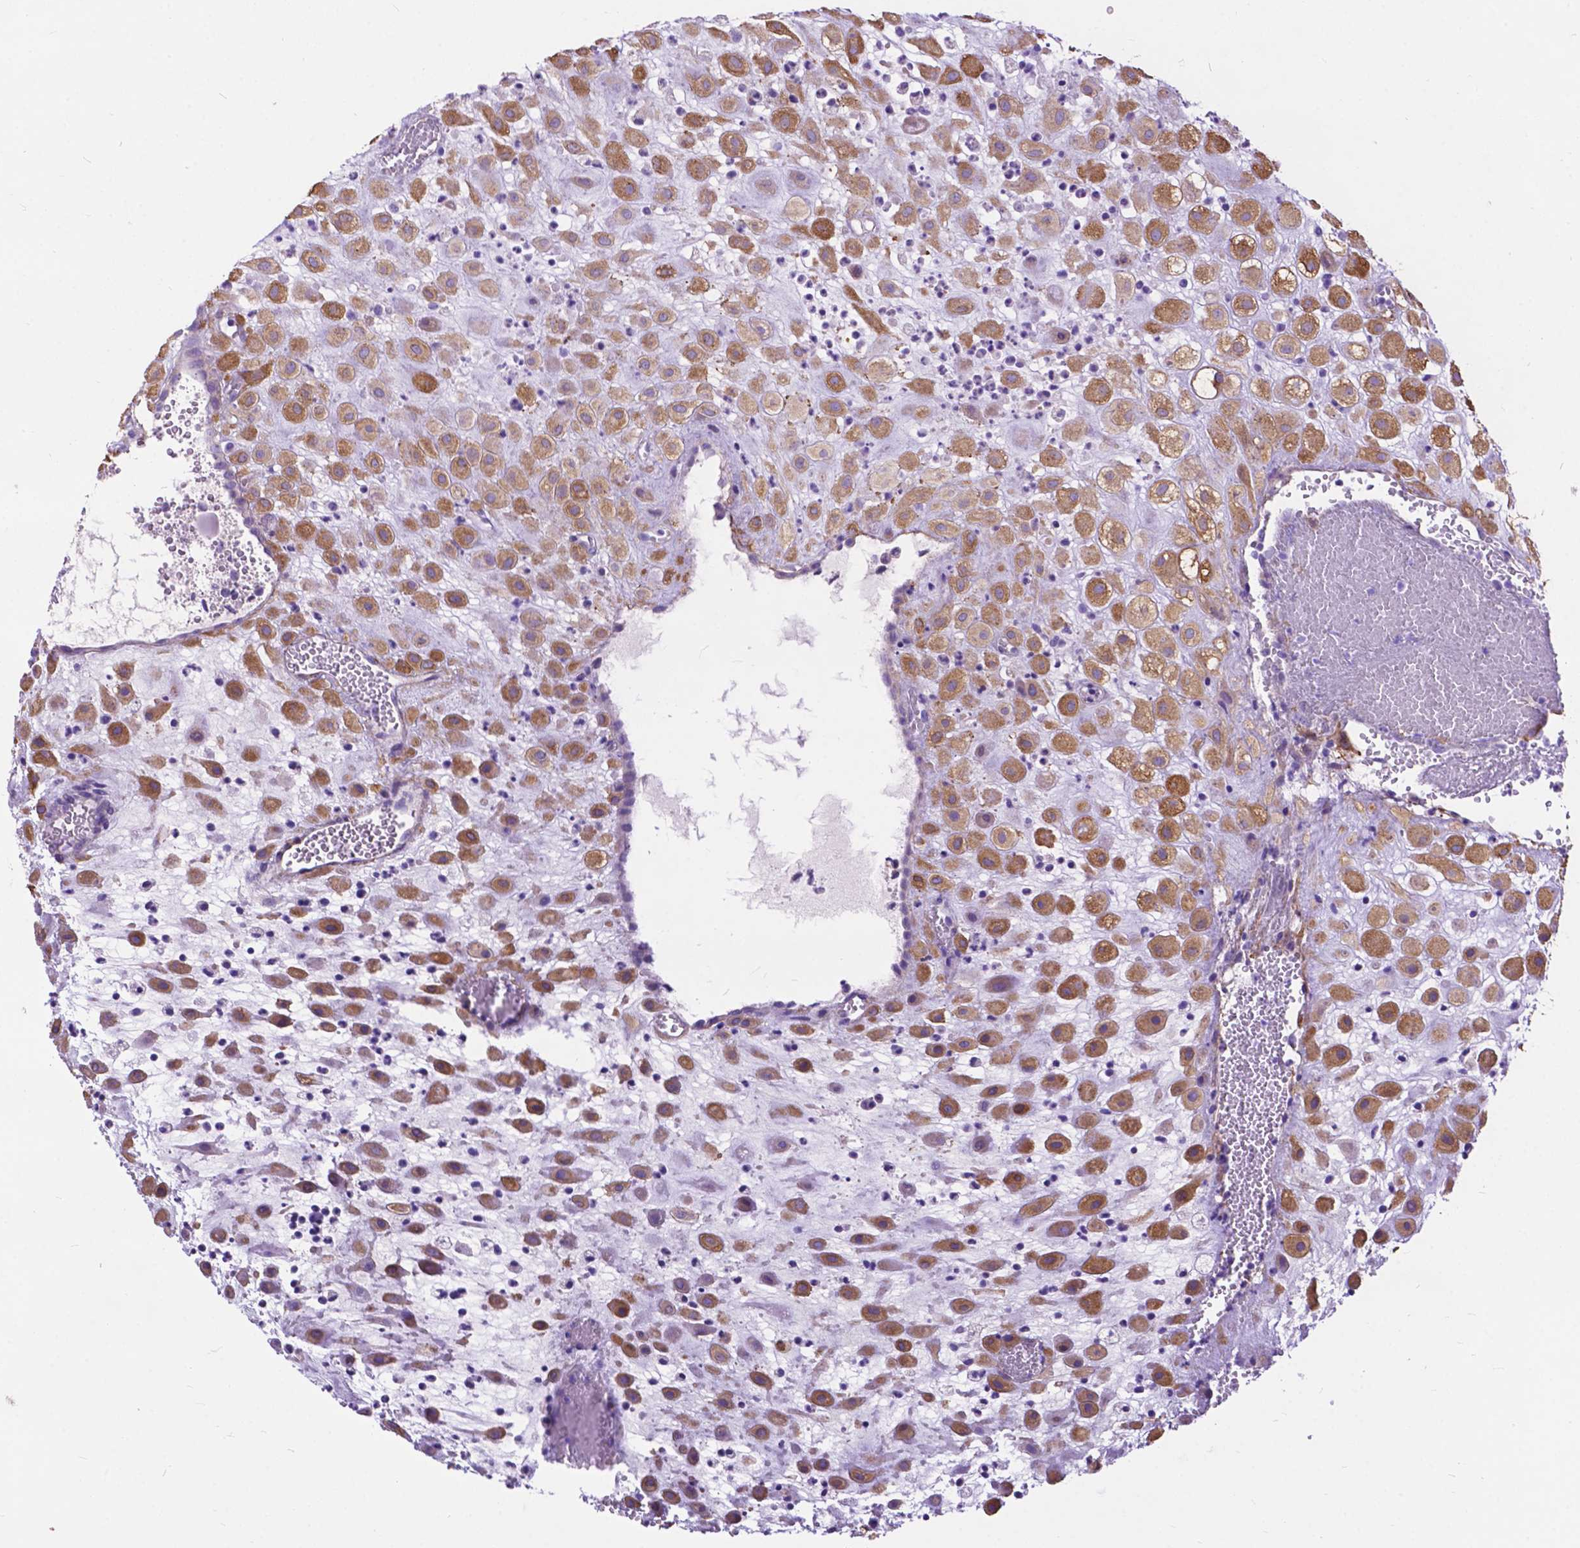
{"staining": {"intensity": "moderate", "quantity": ">75%", "location": "cytoplasmic/membranous"}, "tissue": "placenta", "cell_type": "Decidual cells", "image_type": "normal", "snomed": [{"axis": "morphology", "description": "Normal tissue, NOS"}, {"axis": "topography", "description": "Placenta"}], "caption": "Protein expression by immunohistochemistry (IHC) shows moderate cytoplasmic/membranous staining in about >75% of decidual cells in benign placenta.", "gene": "PCDHA12", "patient": {"sex": "female", "age": 24}}